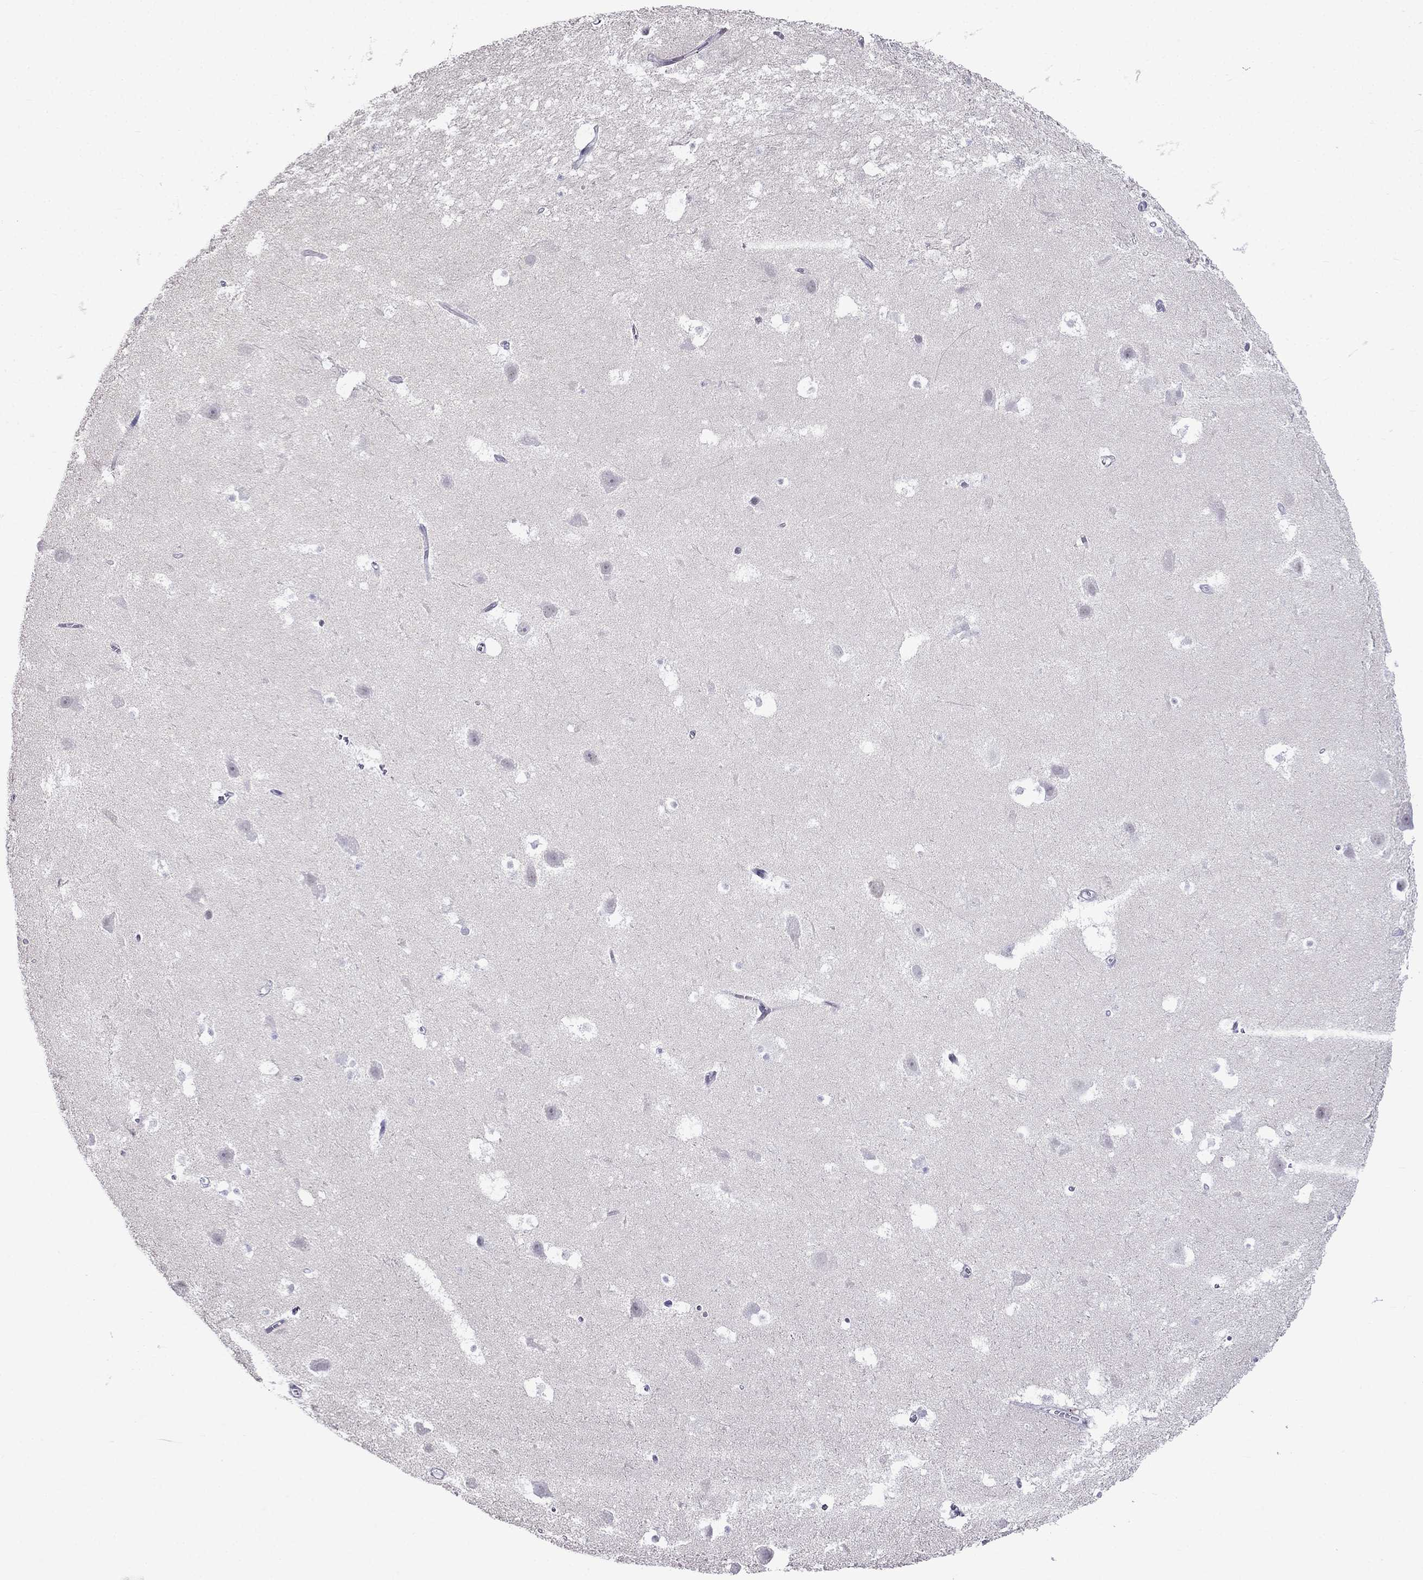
{"staining": {"intensity": "negative", "quantity": "none", "location": "none"}, "tissue": "hippocampus", "cell_type": "Glial cells", "image_type": "normal", "snomed": [{"axis": "morphology", "description": "Normal tissue, NOS"}, {"axis": "topography", "description": "Hippocampus"}], "caption": "Human hippocampus stained for a protein using immunohistochemistry (IHC) reveals no positivity in glial cells.", "gene": "MGP", "patient": {"sex": "male", "age": 26}}